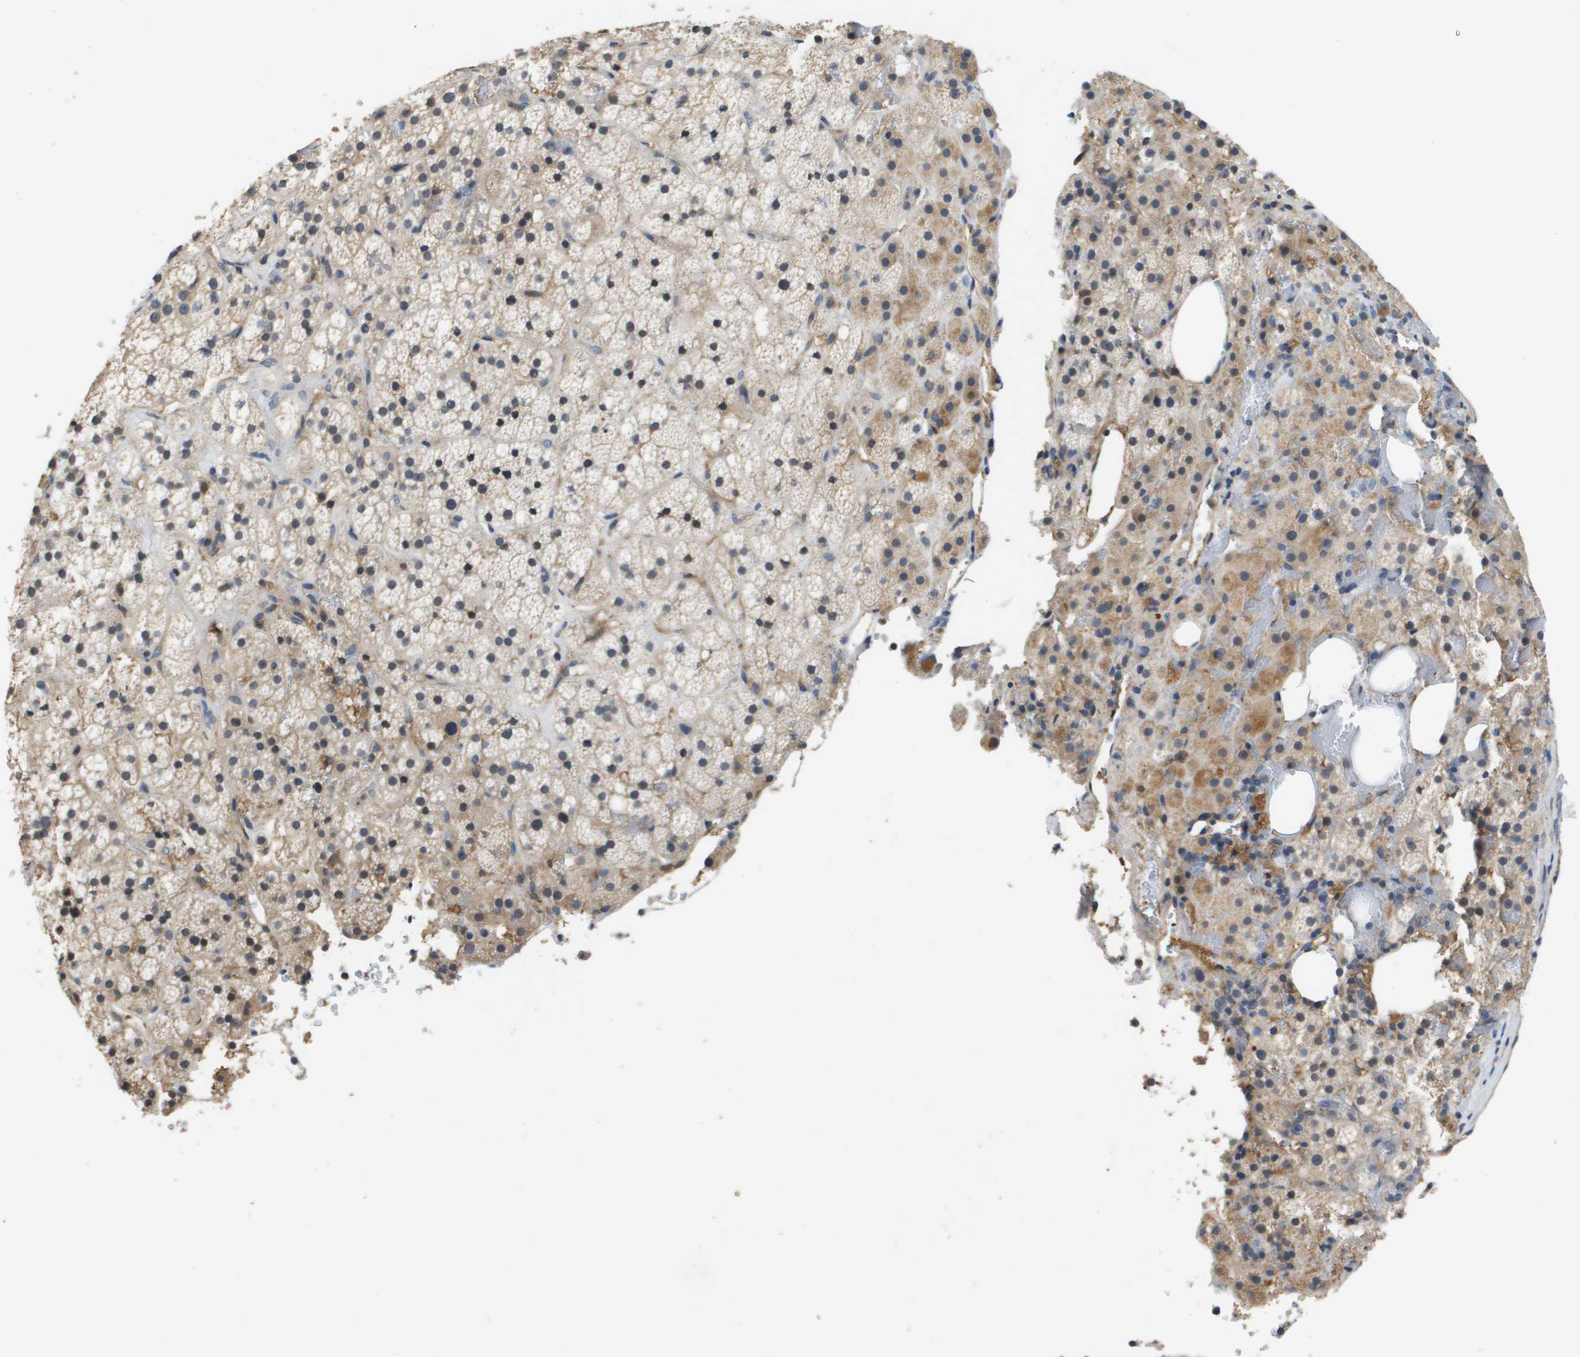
{"staining": {"intensity": "weak", "quantity": "25%-75%", "location": "cytoplasmic/membranous"}, "tissue": "adrenal gland", "cell_type": "Glandular cells", "image_type": "normal", "snomed": [{"axis": "morphology", "description": "Normal tissue, NOS"}, {"axis": "topography", "description": "Adrenal gland"}], "caption": "Glandular cells reveal low levels of weak cytoplasmic/membranous staining in about 25%-75% of cells in unremarkable human adrenal gland.", "gene": "SLC16A3", "patient": {"sex": "female", "age": 59}}